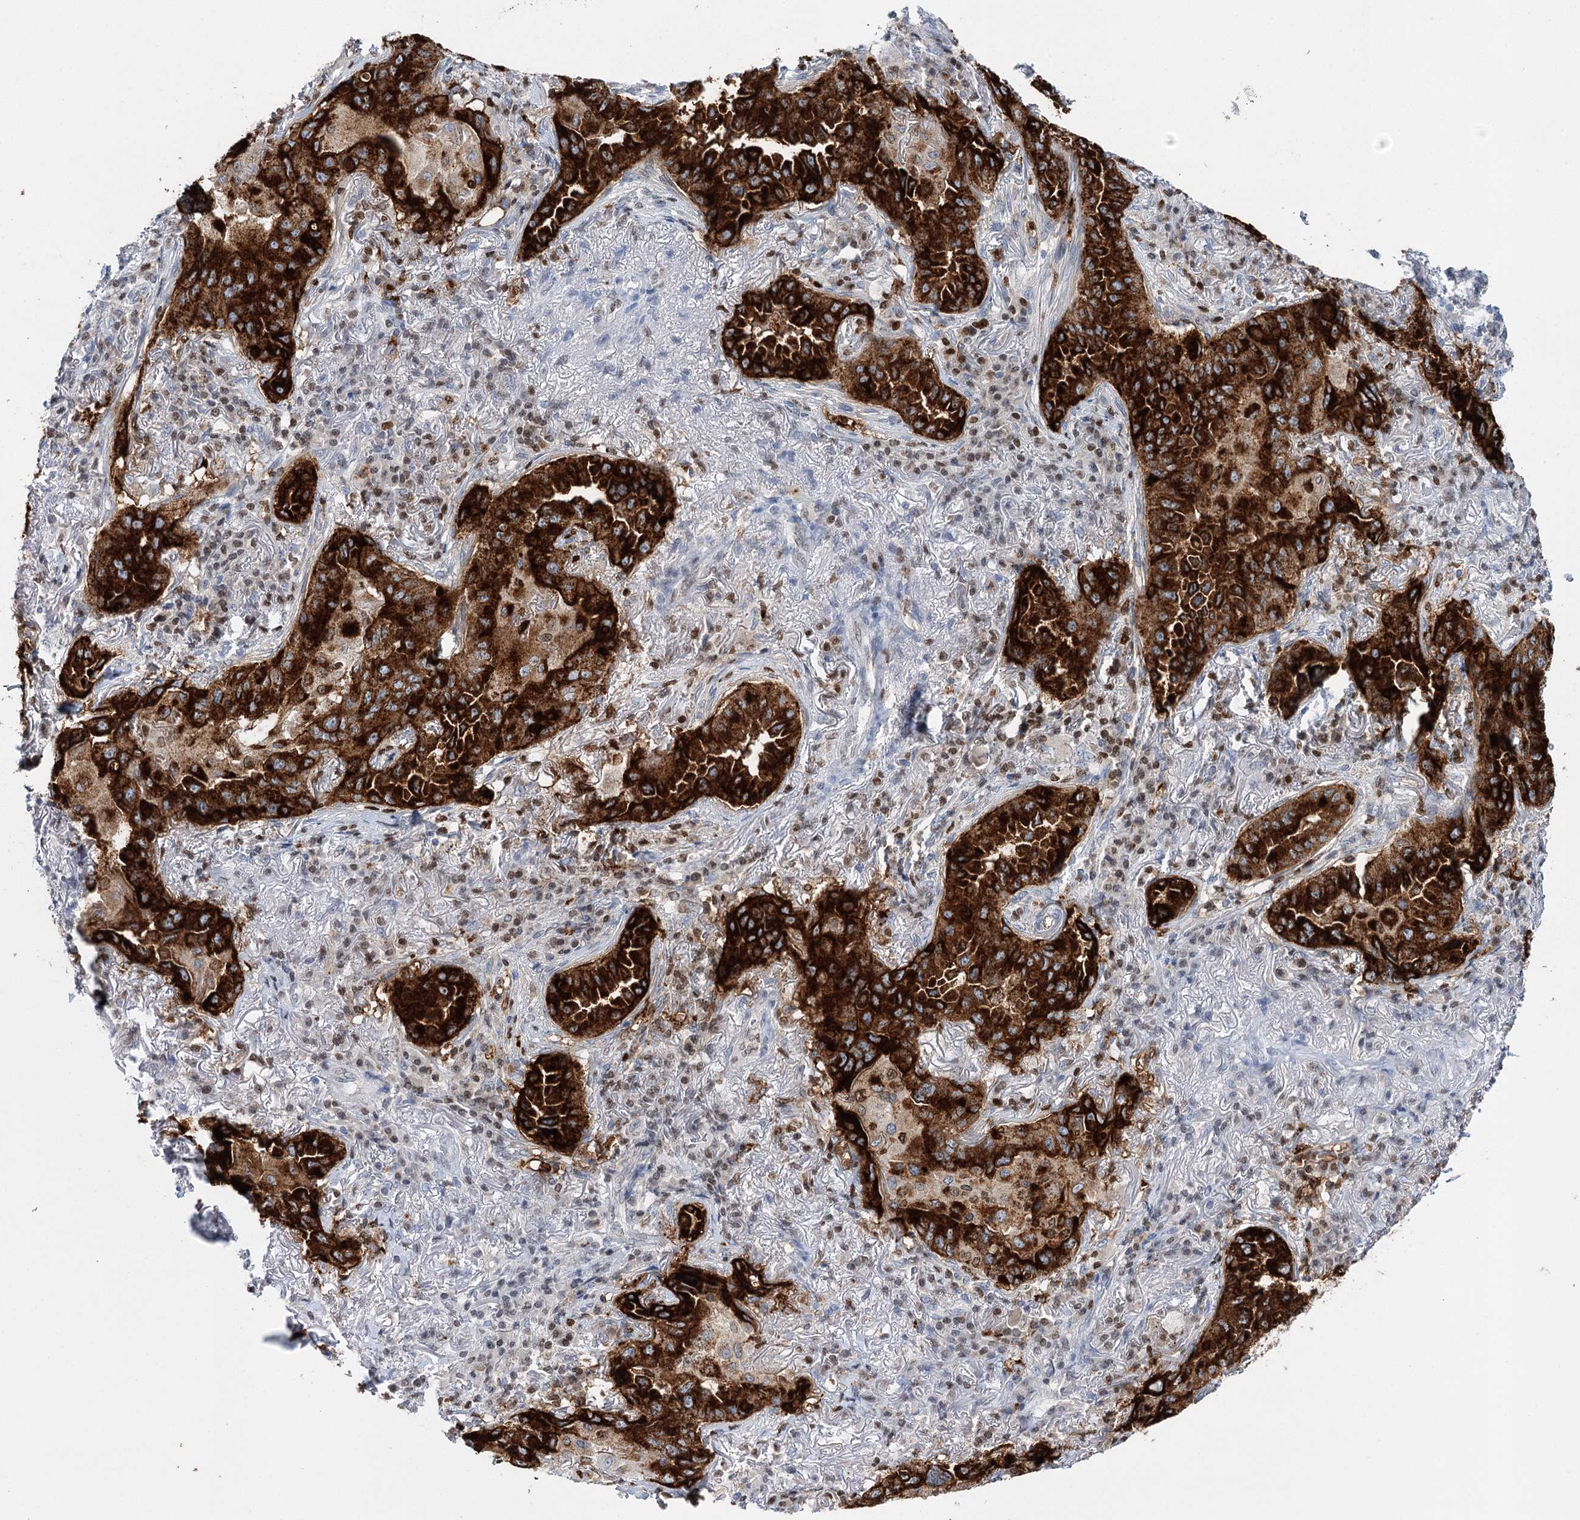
{"staining": {"intensity": "strong", "quantity": ">75%", "location": "cytoplasmic/membranous"}, "tissue": "lung cancer", "cell_type": "Tumor cells", "image_type": "cancer", "snomed": [{"axis": "morphology", "description": "Adenocarcinoma, NOS"}, {"axis": "topography", "description": "Lung"}], "caption": "Protein expression analysis of lung cancer (adenocarcinoma) demonstrates strong cytoplasmic/membranous staining in approximately >75% of tumor cells. The protein is stained brown, and the nuclei are stained in blue (DAB (3,3'-diaminobenzidine) IHC with brightfield microscopy, high magnification).", "gene": "CEACAM8", "patient": {"sex": "female", "age": 69}}